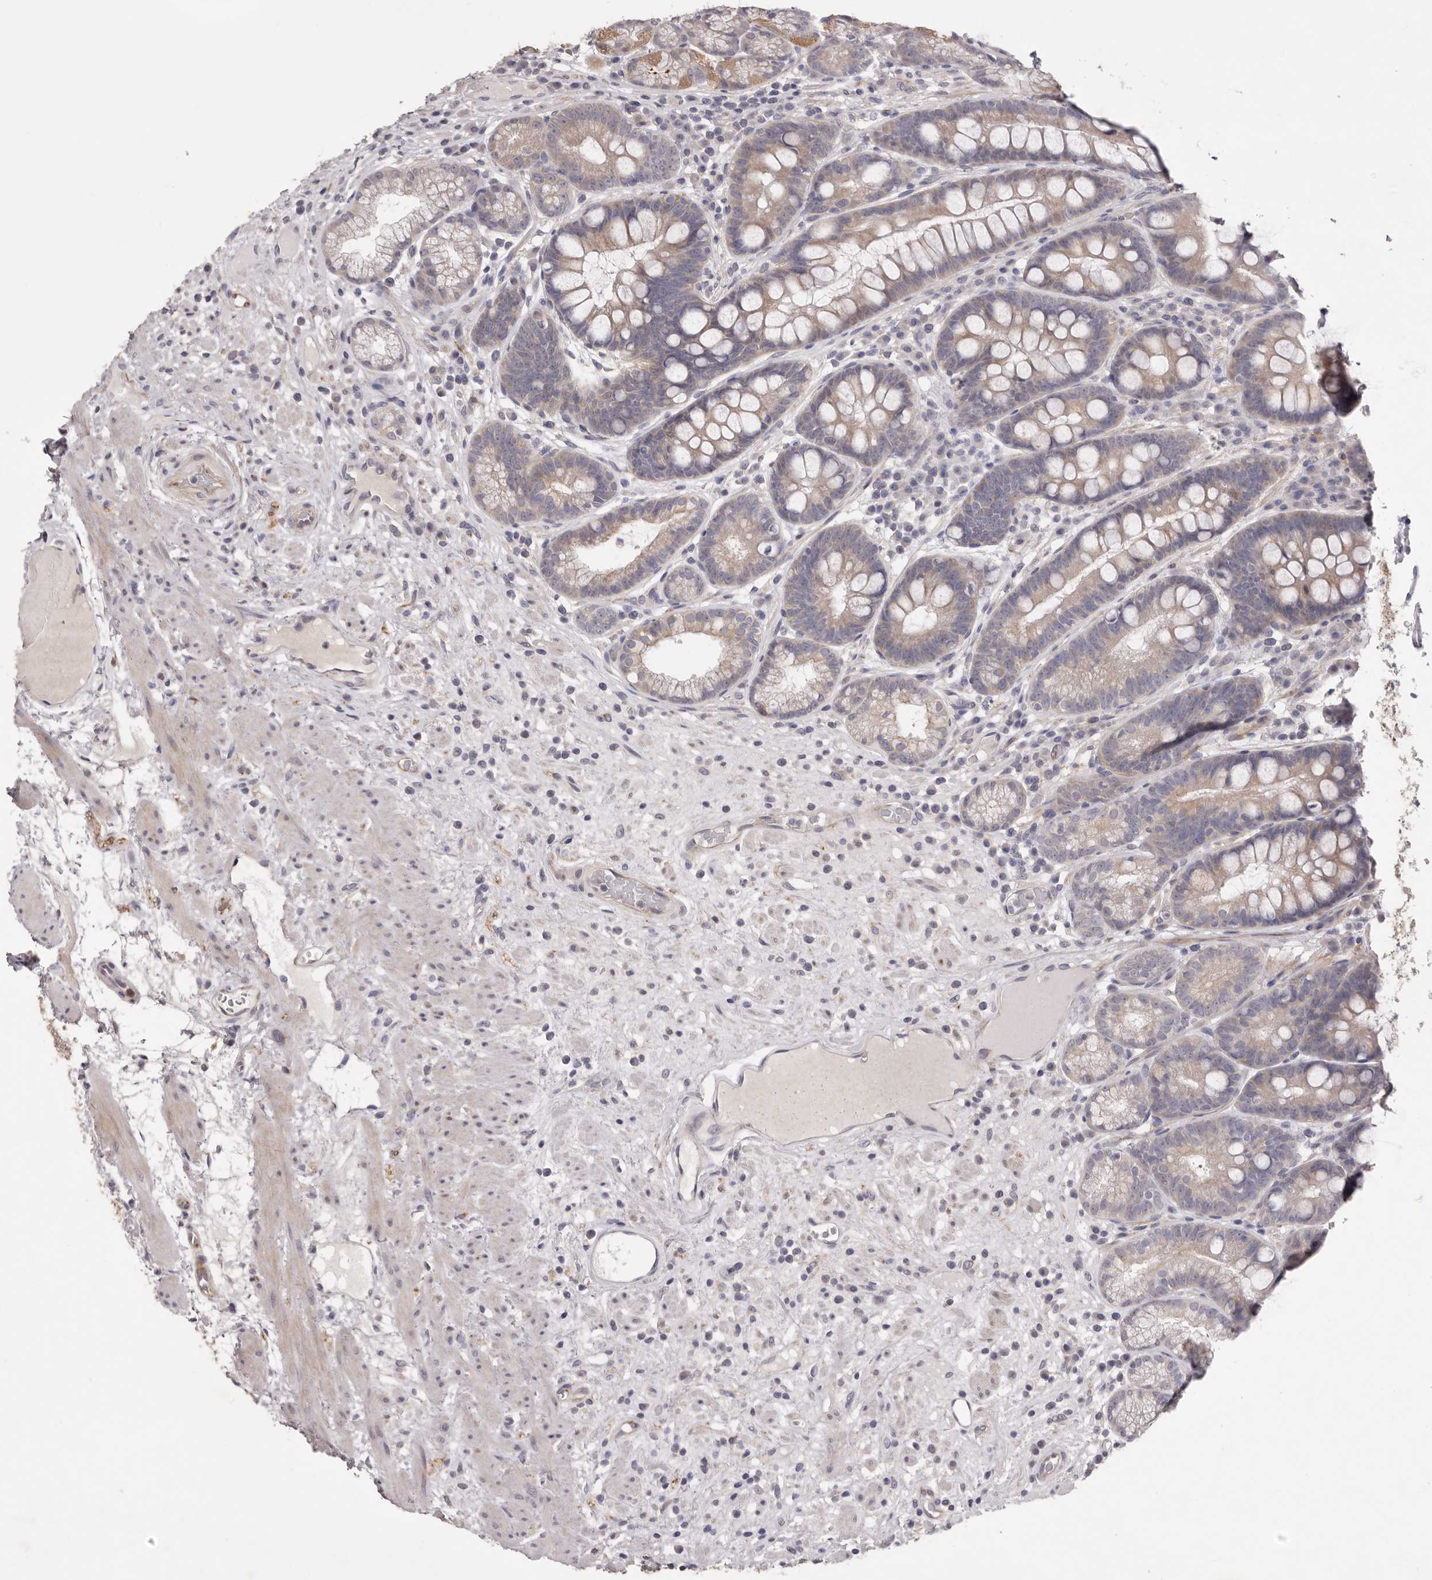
{"staining": {"intensity": "moderate", "quantity": "25%-75%", "location": "cytoplasmic/membranous"}, "tissue": "stomach", "cell_type": "Glandular cells", "image_type": "normal", "snomed": [{"axis": "morphology", "description": "Normal tissue, NOS"}, {"axis": "topography", "description": "Stomach"}], "caption": "Immunohistochemistry photomicrograph of normal human stomach stained for a protein (brown), which reveals medium levels of moderate cytoplasmic/membranous expression in approximately 25%-75% of glandular cells.", "gene": "PNRC1", "patient": {"sex": "male", "age": 57}}